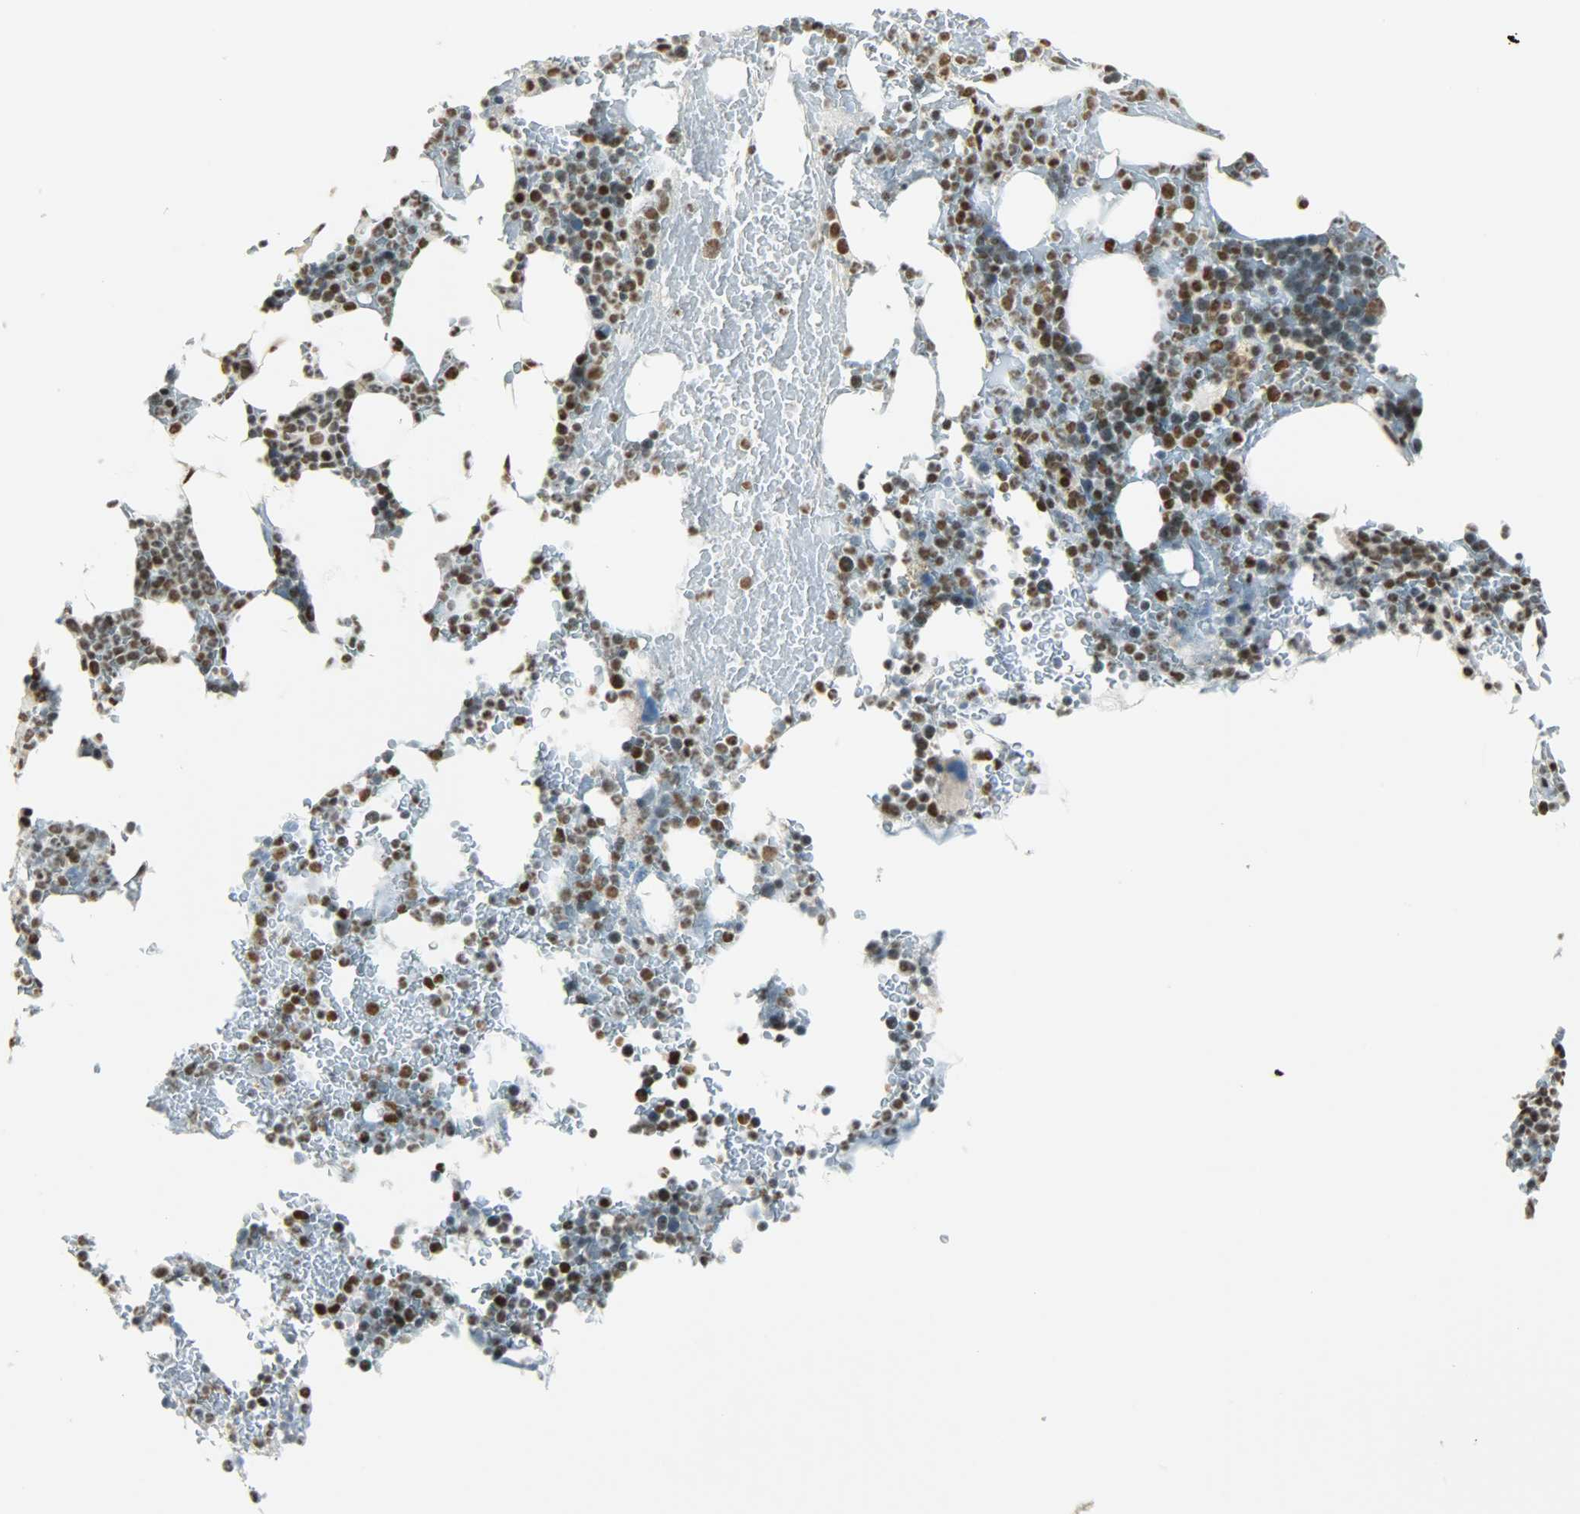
{"staining": {"intensity": "strong", "quantity": ">75%", "location": "nuclear"}, "tissue": "bone marrow", "cell_type": "Hematopoietic cells", "image_type": "normal", "snomed": [{"axis": "morphology", "description": "Normal tissue, NOS"}, {"axis": "topography", "description": "Bone marrow"}], "caption": "Protein staining of benign bone marrow reveals strong nuclear staining in approximately >75% of hematopoietic cells.", "gene": "MYEF2", "patient": {"sex": "female", "age": 66}}